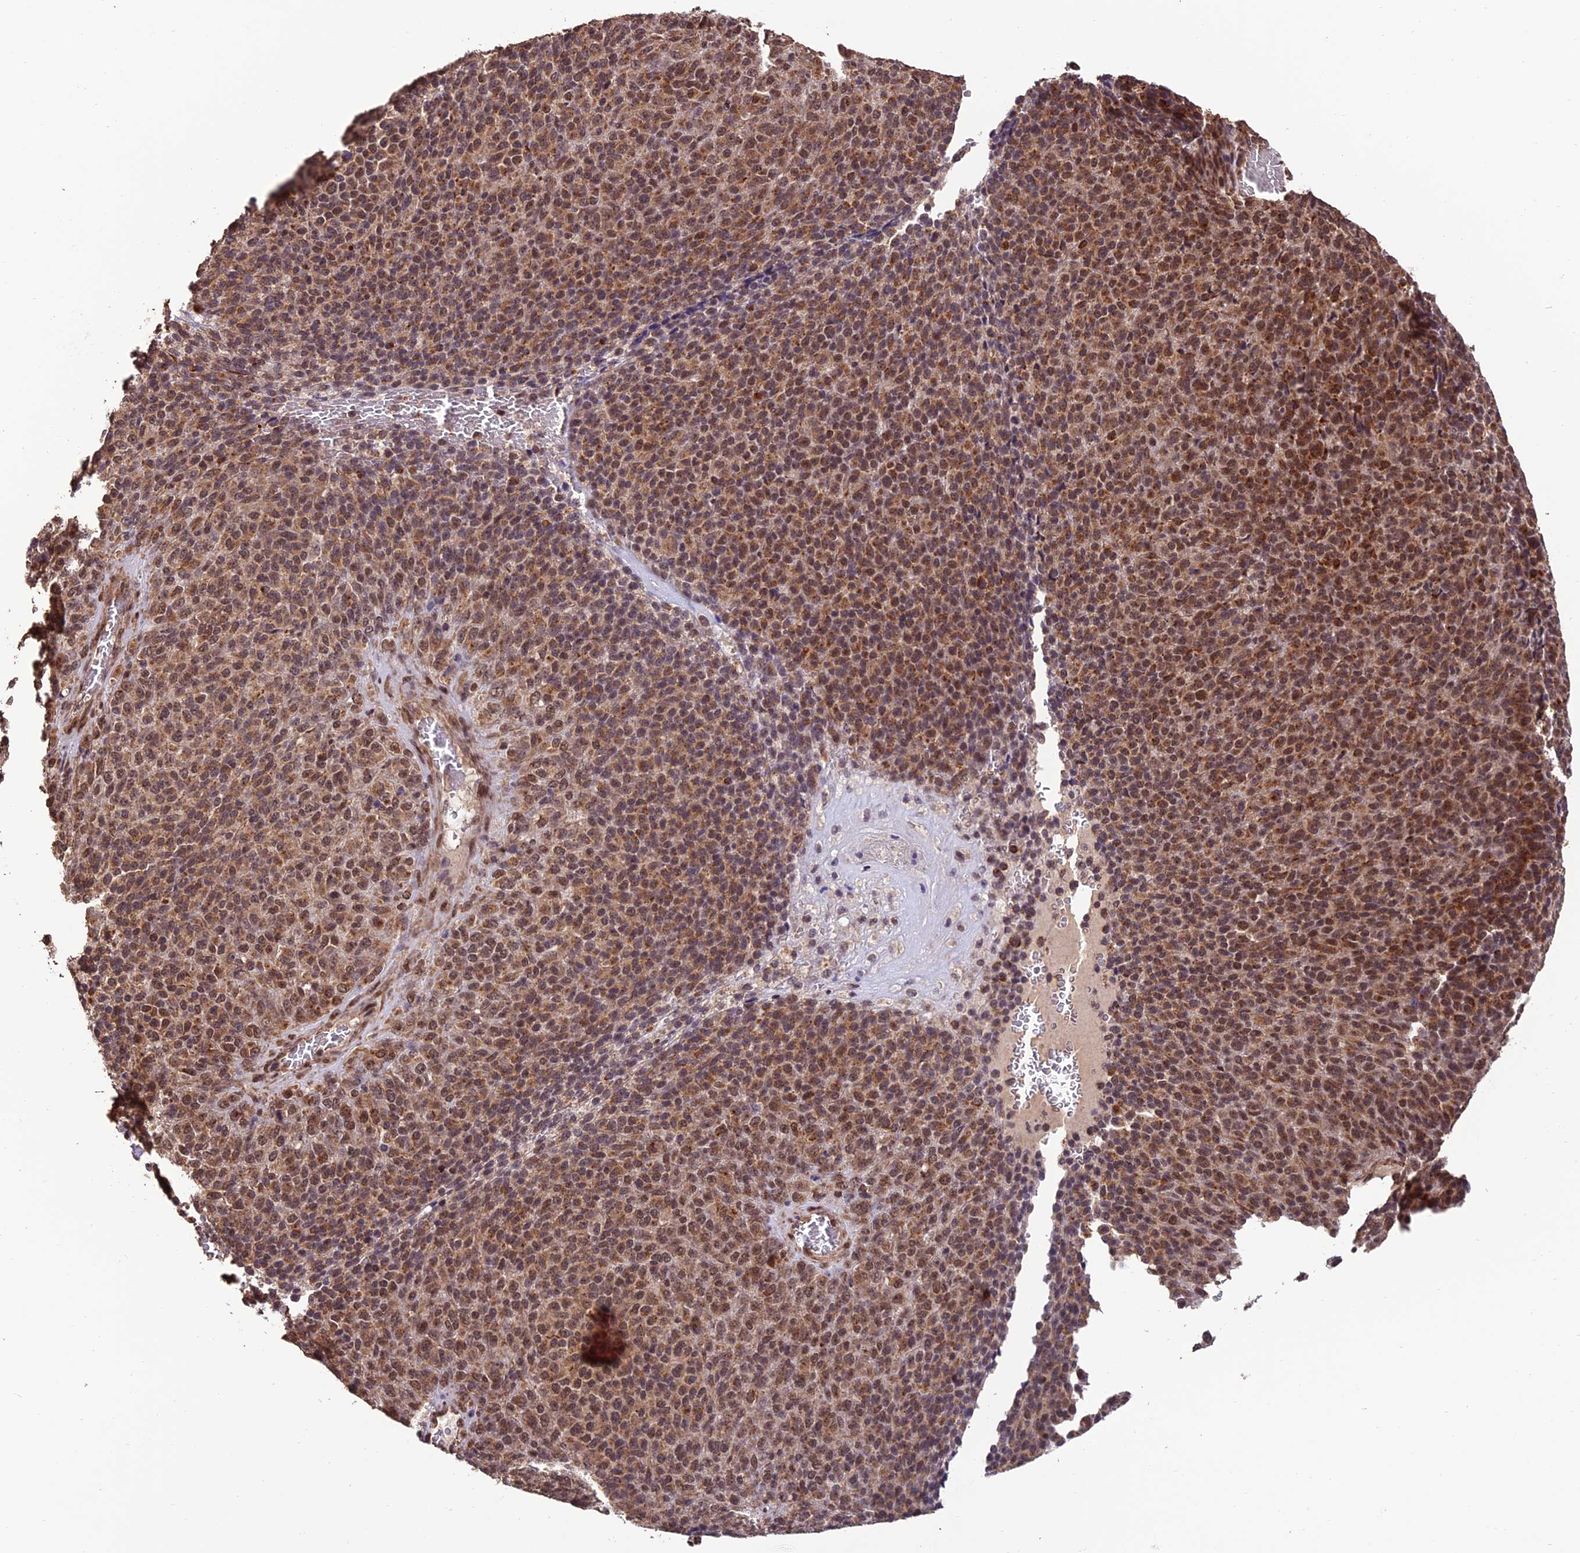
{"staining": {"intensity": "moderate", "quantity": ">75%", "location": "cytoplasmic/membranous,nuclear"}, "tissue": "melanoma", "cell_type": "Tumor cells", "image_type": "cancer", "snomed": [{"axis": "morphology", "description": "Malignant melanoma, Metastatic site"}, {"axis": "topography", "description": "Brain"}], "caption": "Immunohistochemical staining of human melanoma exhibits moderate cytoplasmic/membranous and nuclear protein positivity in about >75% of tumor cells. Nuclei are stained in blue.", "gene": "CABIN1", "patient": {"sex": "female", "age": 56}}